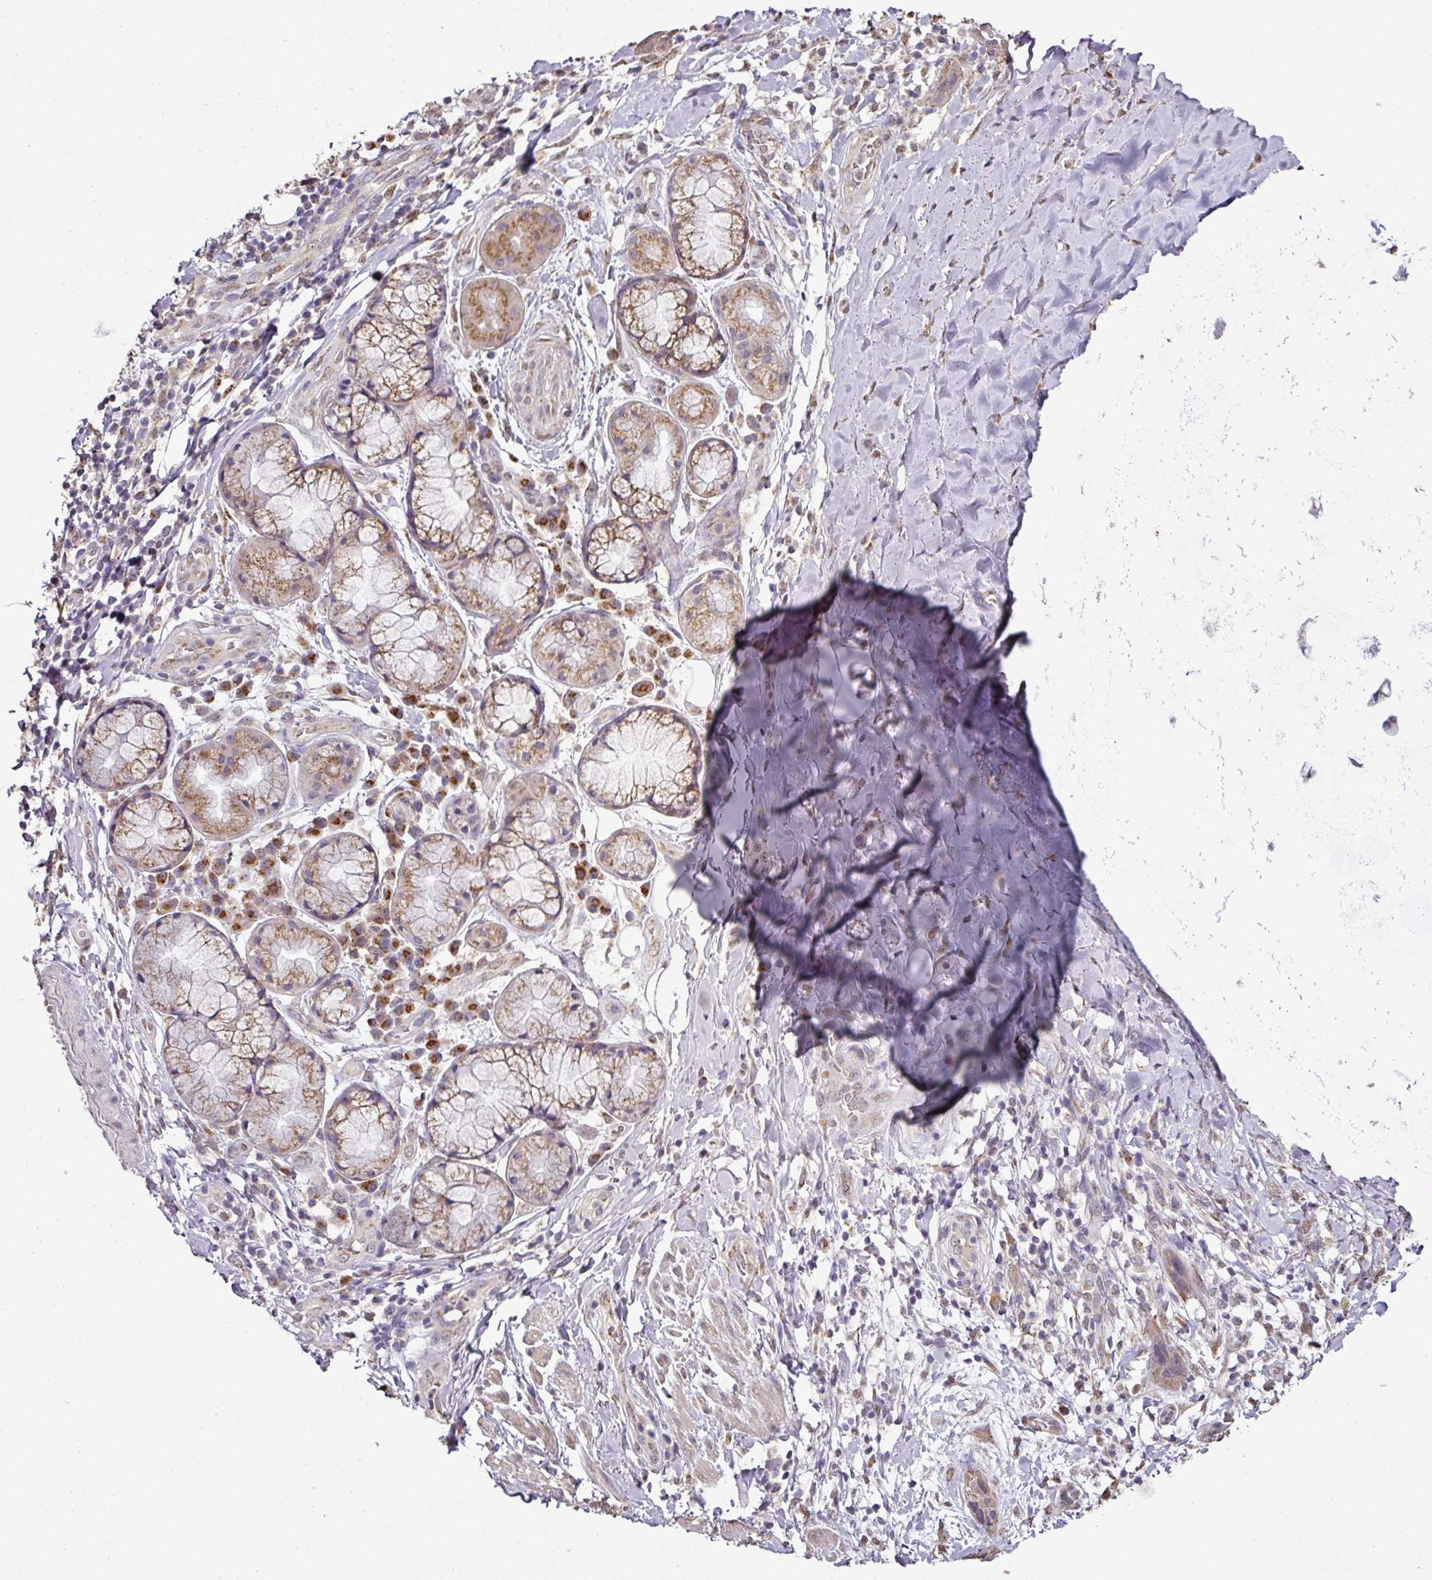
{"staining": {"intensity": "negative", "quantity": "none", "location": "none"}, "tissue": "adipose tissue", "cell_type": "Adipocytes", "image_type": "normal", "snomed": [{"axis": "morphology", "description": "Normal tissue, NOS"}, {"axis": "morphology", "description": "Squamous cell carcinoma, NOS"}, {"axis": "topography", "description": "Bronchus"}, {"axis": "topography", "description": "Lung"}], "caption": "This is an immunohistochemistry photomicrograph of normal human adipose tissue. There is no positivity in adipocytes.", "gene": "JPH2", "patient": {"sex": "female", "age": 70}}